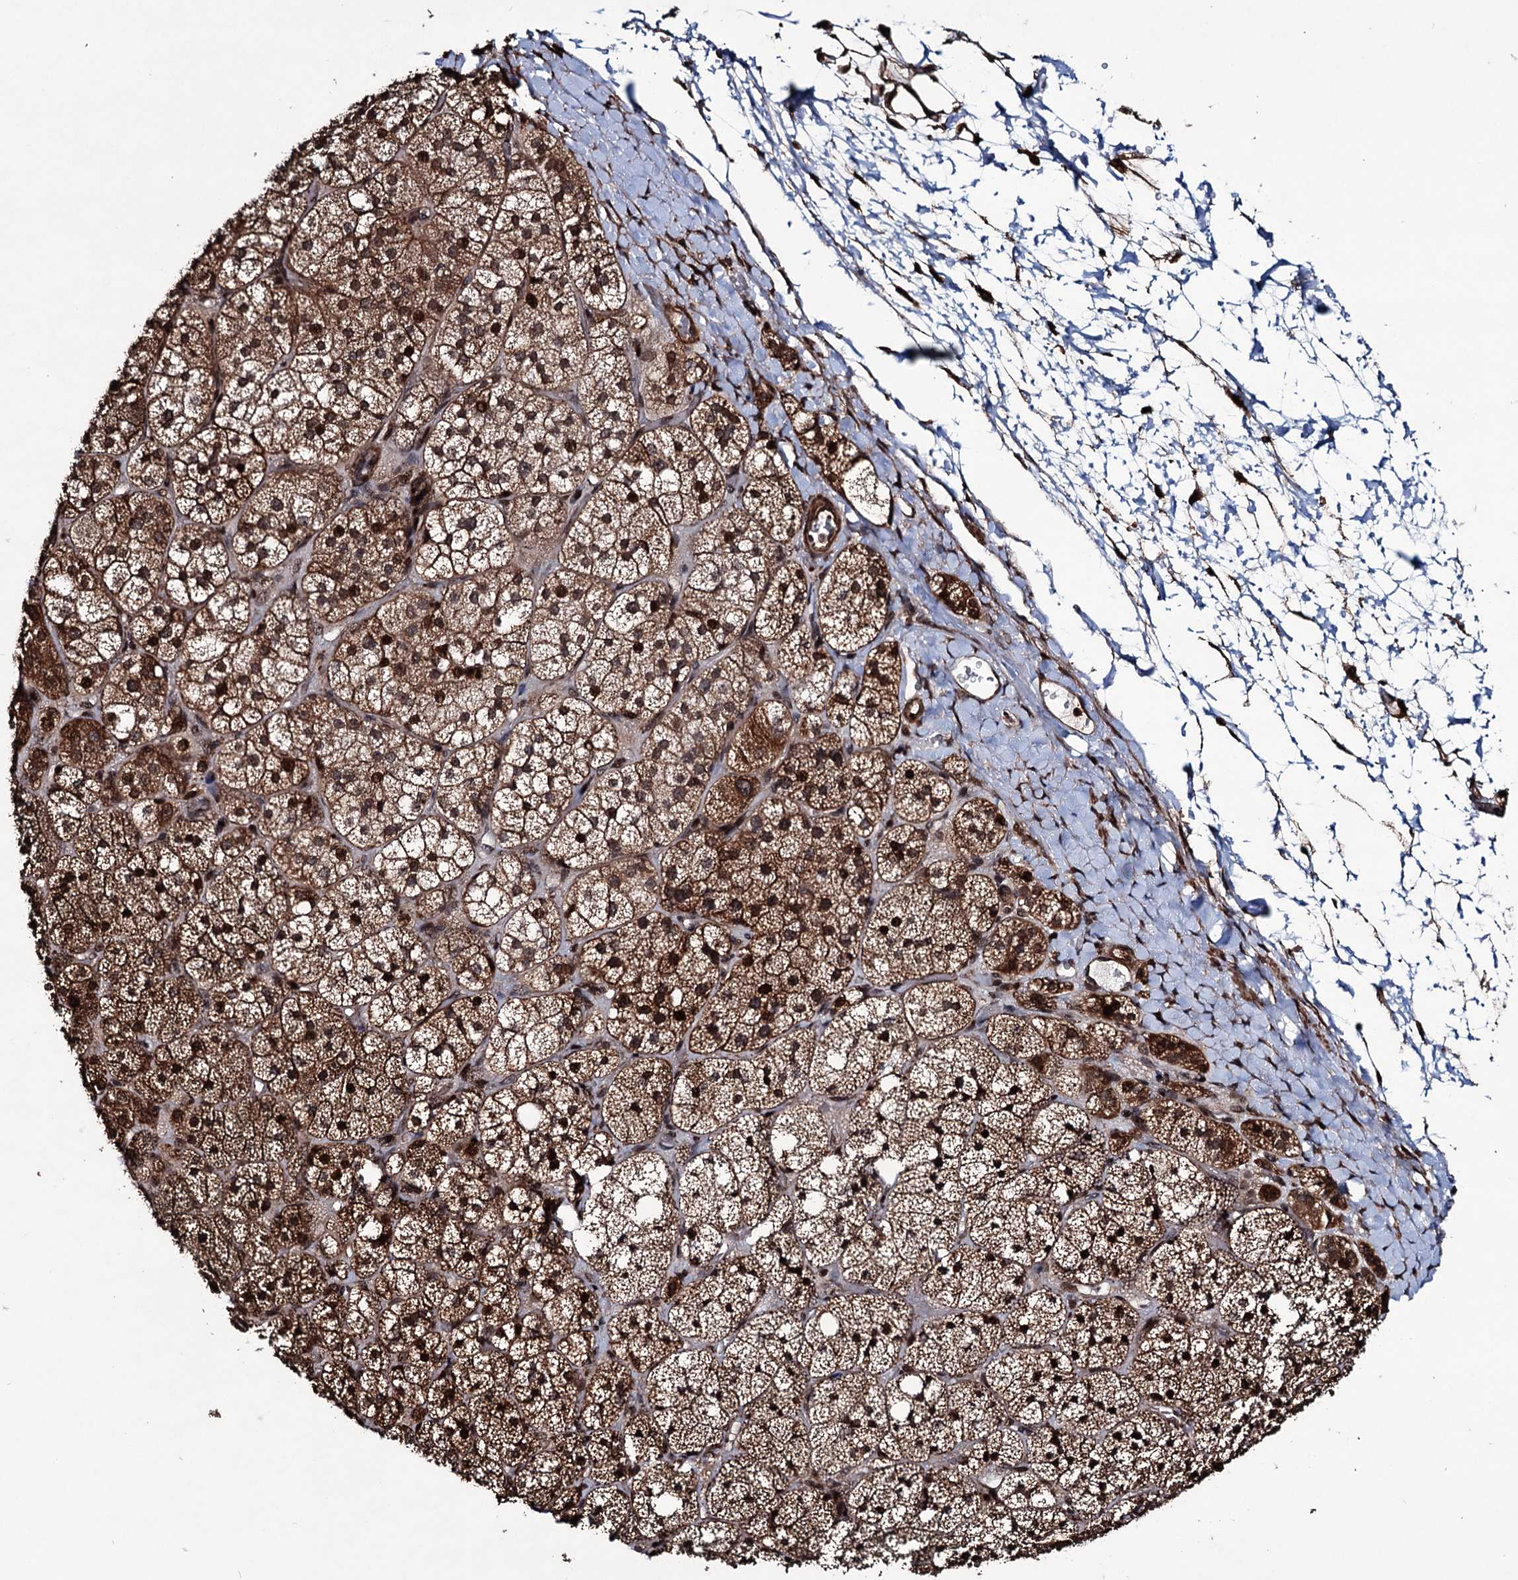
{"staining": {"intensity": "strong", "quantity": ">75%", "location": "cytoplasmic/membranous,nuclear"}, "tissue": "adrenal gland", "cell_type": "Glandular cells", "image_type": "normal", "snomed": [{"axis": "morphology", "description": "Normal tissue, NOS"}, {"axis": "topography", "description": "Adrenal gland"}], "caption": "Protein staining reveals strong cytoplasmic/membranous,nuclear expression in approximately >75% of glandular cells in unremarkable adrenal gland.", "gene": "EYA4", "patient": {"sex": "male", "age": 61}}